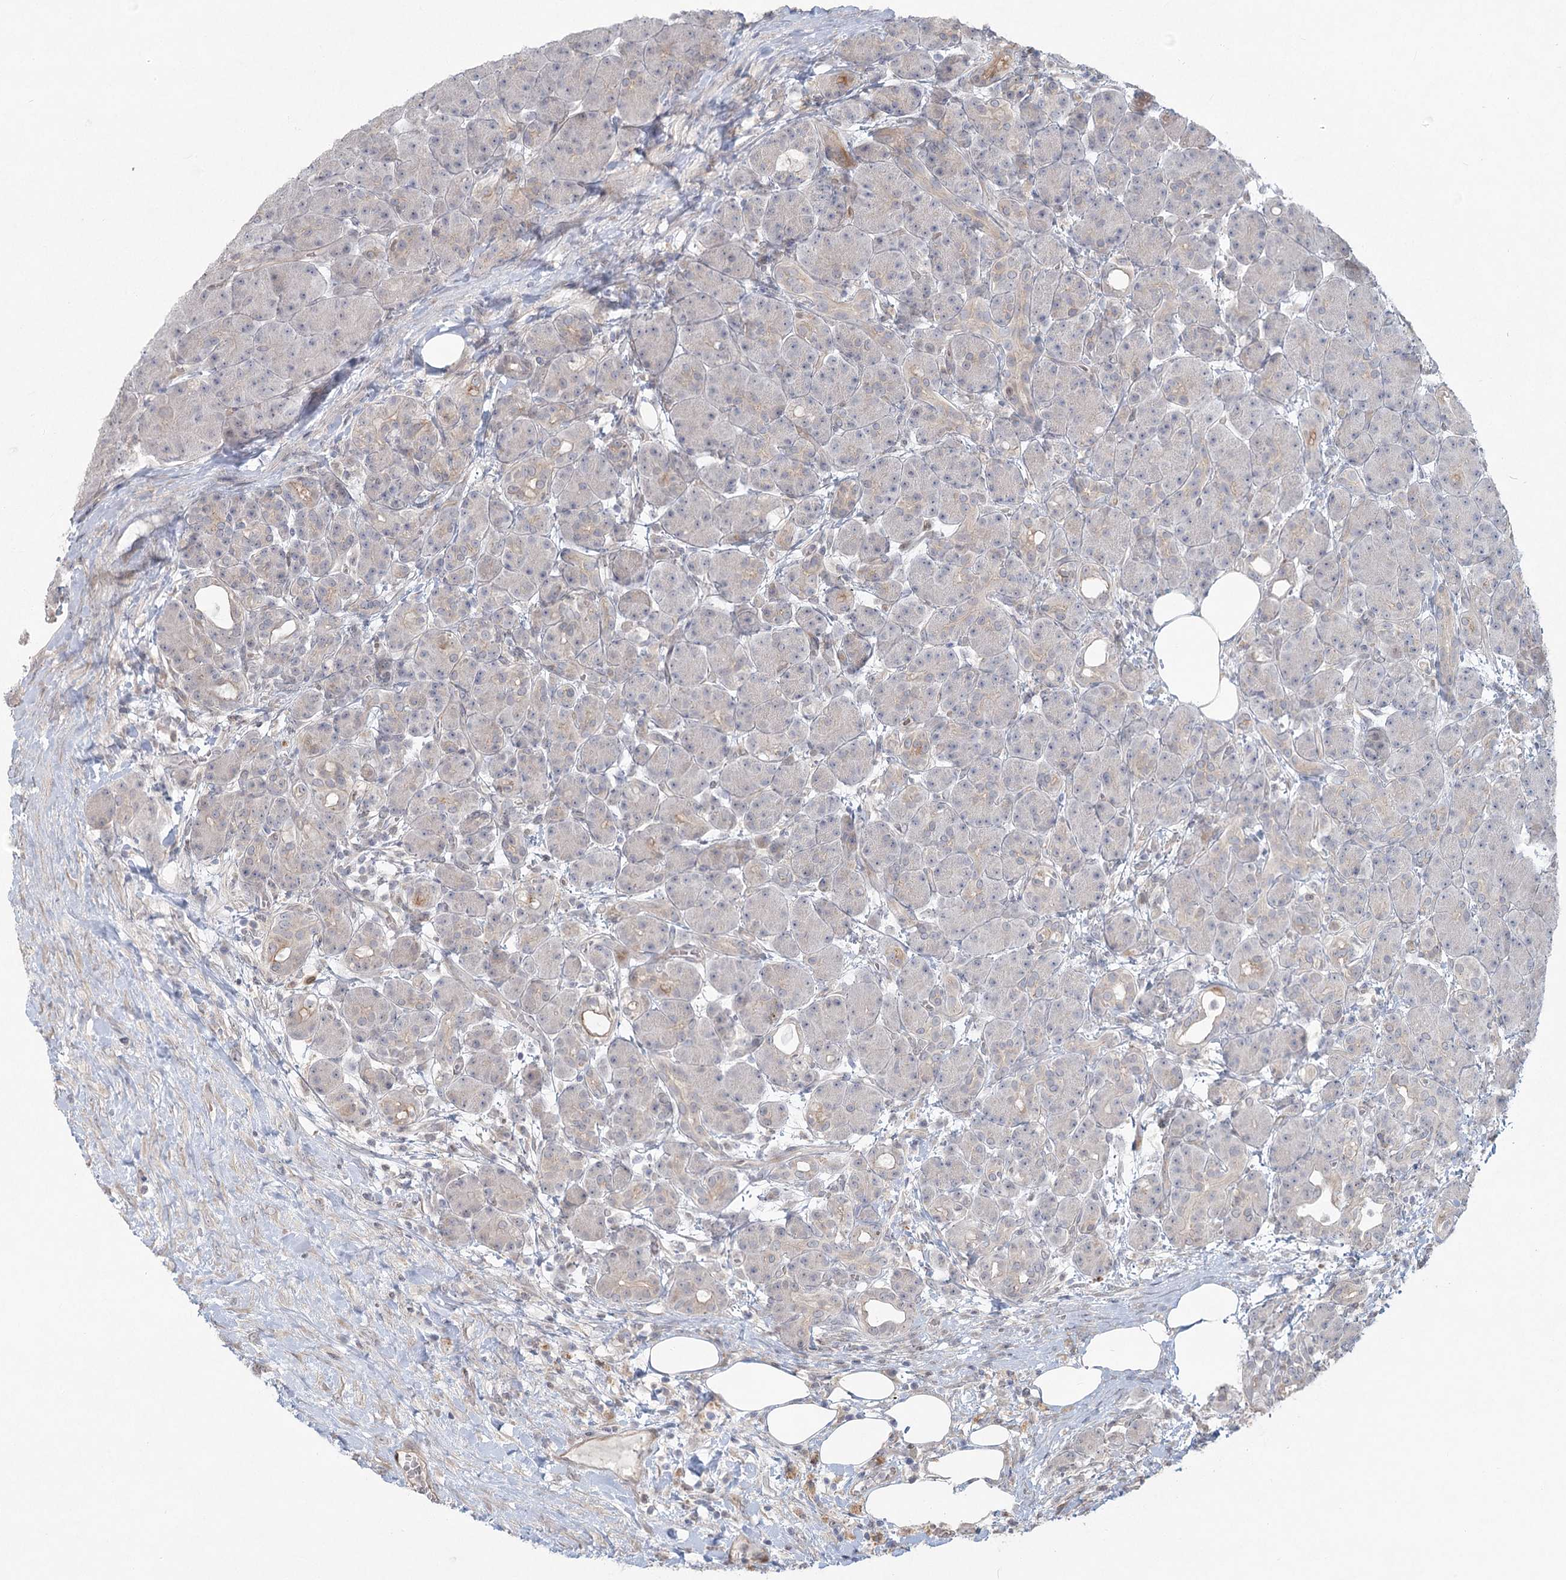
{"staining": {"intensity": "weak", "quantity": "<25%", "location": "cytoplasmic/membranous"}, "tissue": "pancreas", "cell_type": "Exocrine glandular cells", "image_type": "normal", "snomed": [{"axis": "morphology", "description": "Normal tissue, NOS"}, {"axis": "topography", "description": "Pancreas"}], "caption": "Exocrine glandular cells show no significant expression in benign pancreas. (DAB IHC, high magnification).", "gene": "LRP2BP", "patient": {"sex": "male", "age": 63}}